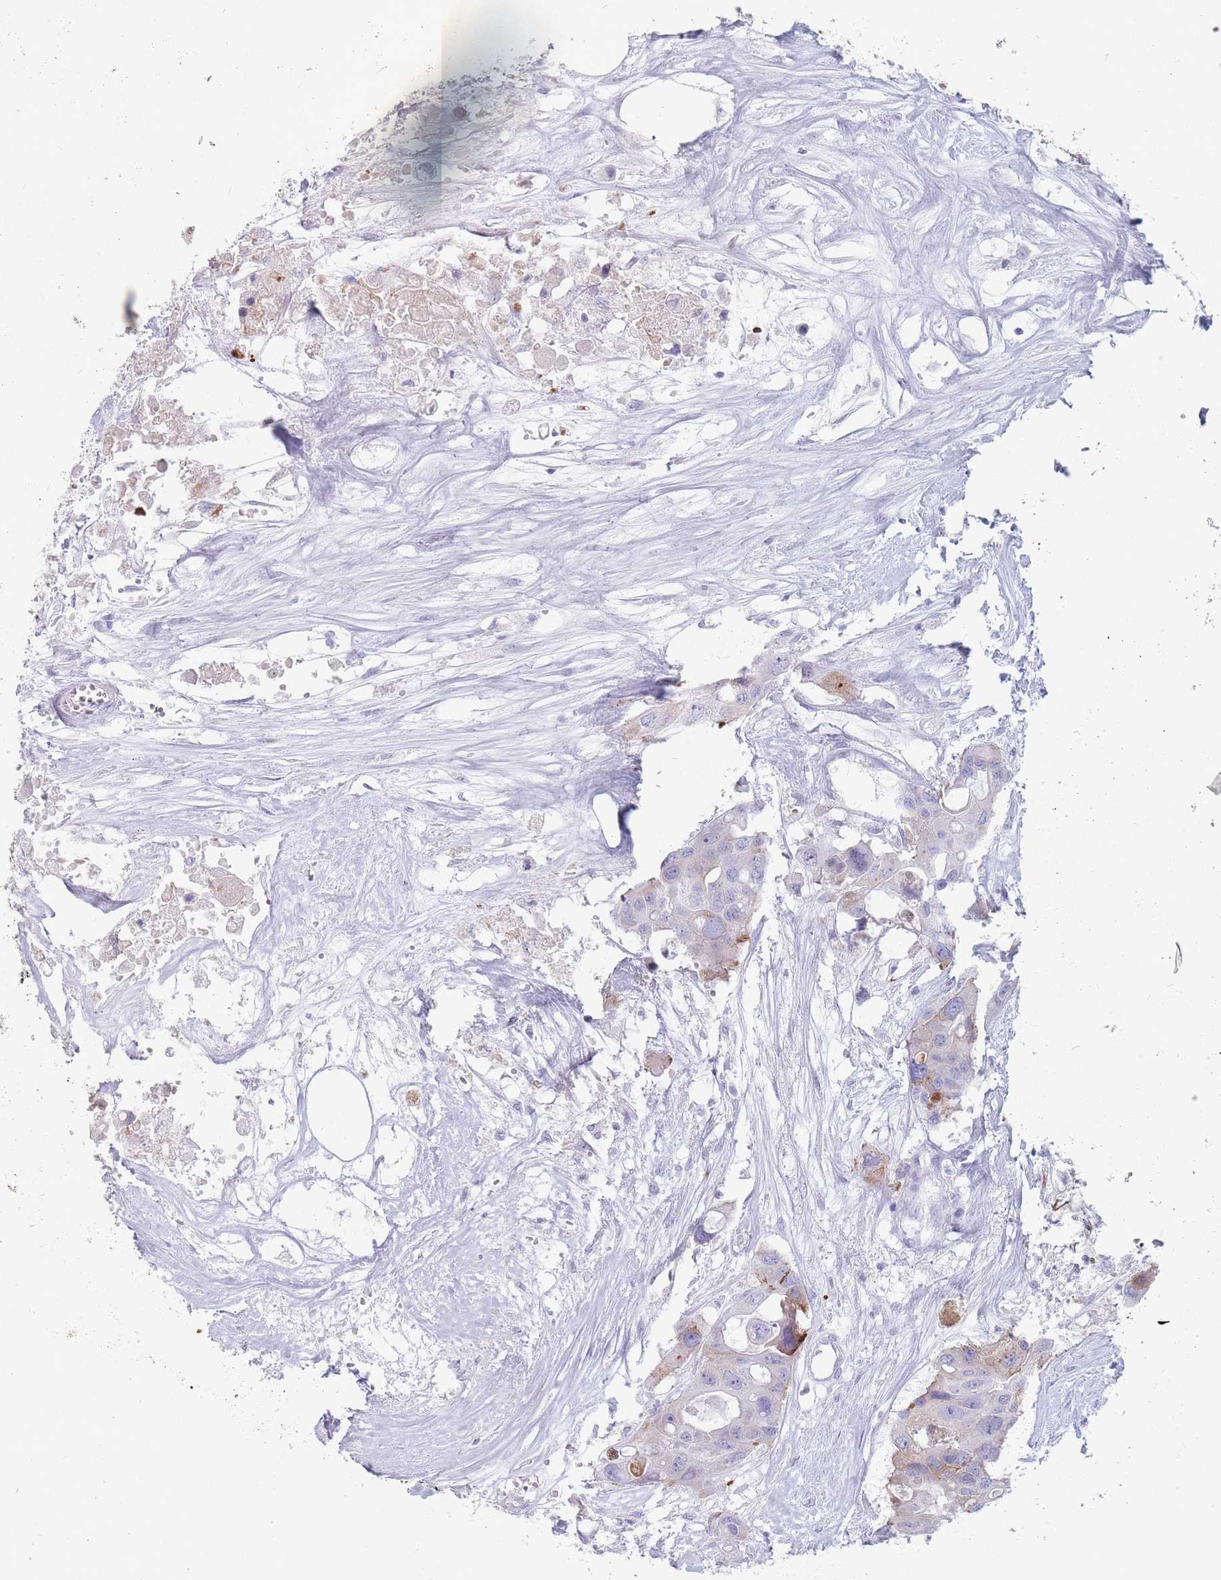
{"staining": {"intensity": "weak", "quantity": "<25%", "location": "cytoplasmic/membranous"}, "tissue": "colorectal cancer", "cell_type": "Tumor cells", "image_type": "cancer", "snomed": [{"axis": "morphology", "description": "Adenocarcinoma, NOS"}, {"axis": "topography", "description": "Colon"}], "caption": "Immunohistochemistry of human colorectal cancer (adenocarcinoma) displays no positivity in tumor cells. The staining is performed using DAB brown chromogen with nuclei counter-stained in using hematoxylin.", "gene": "ST3GAL5", "patient": {"sex": "male", "age": 77}}